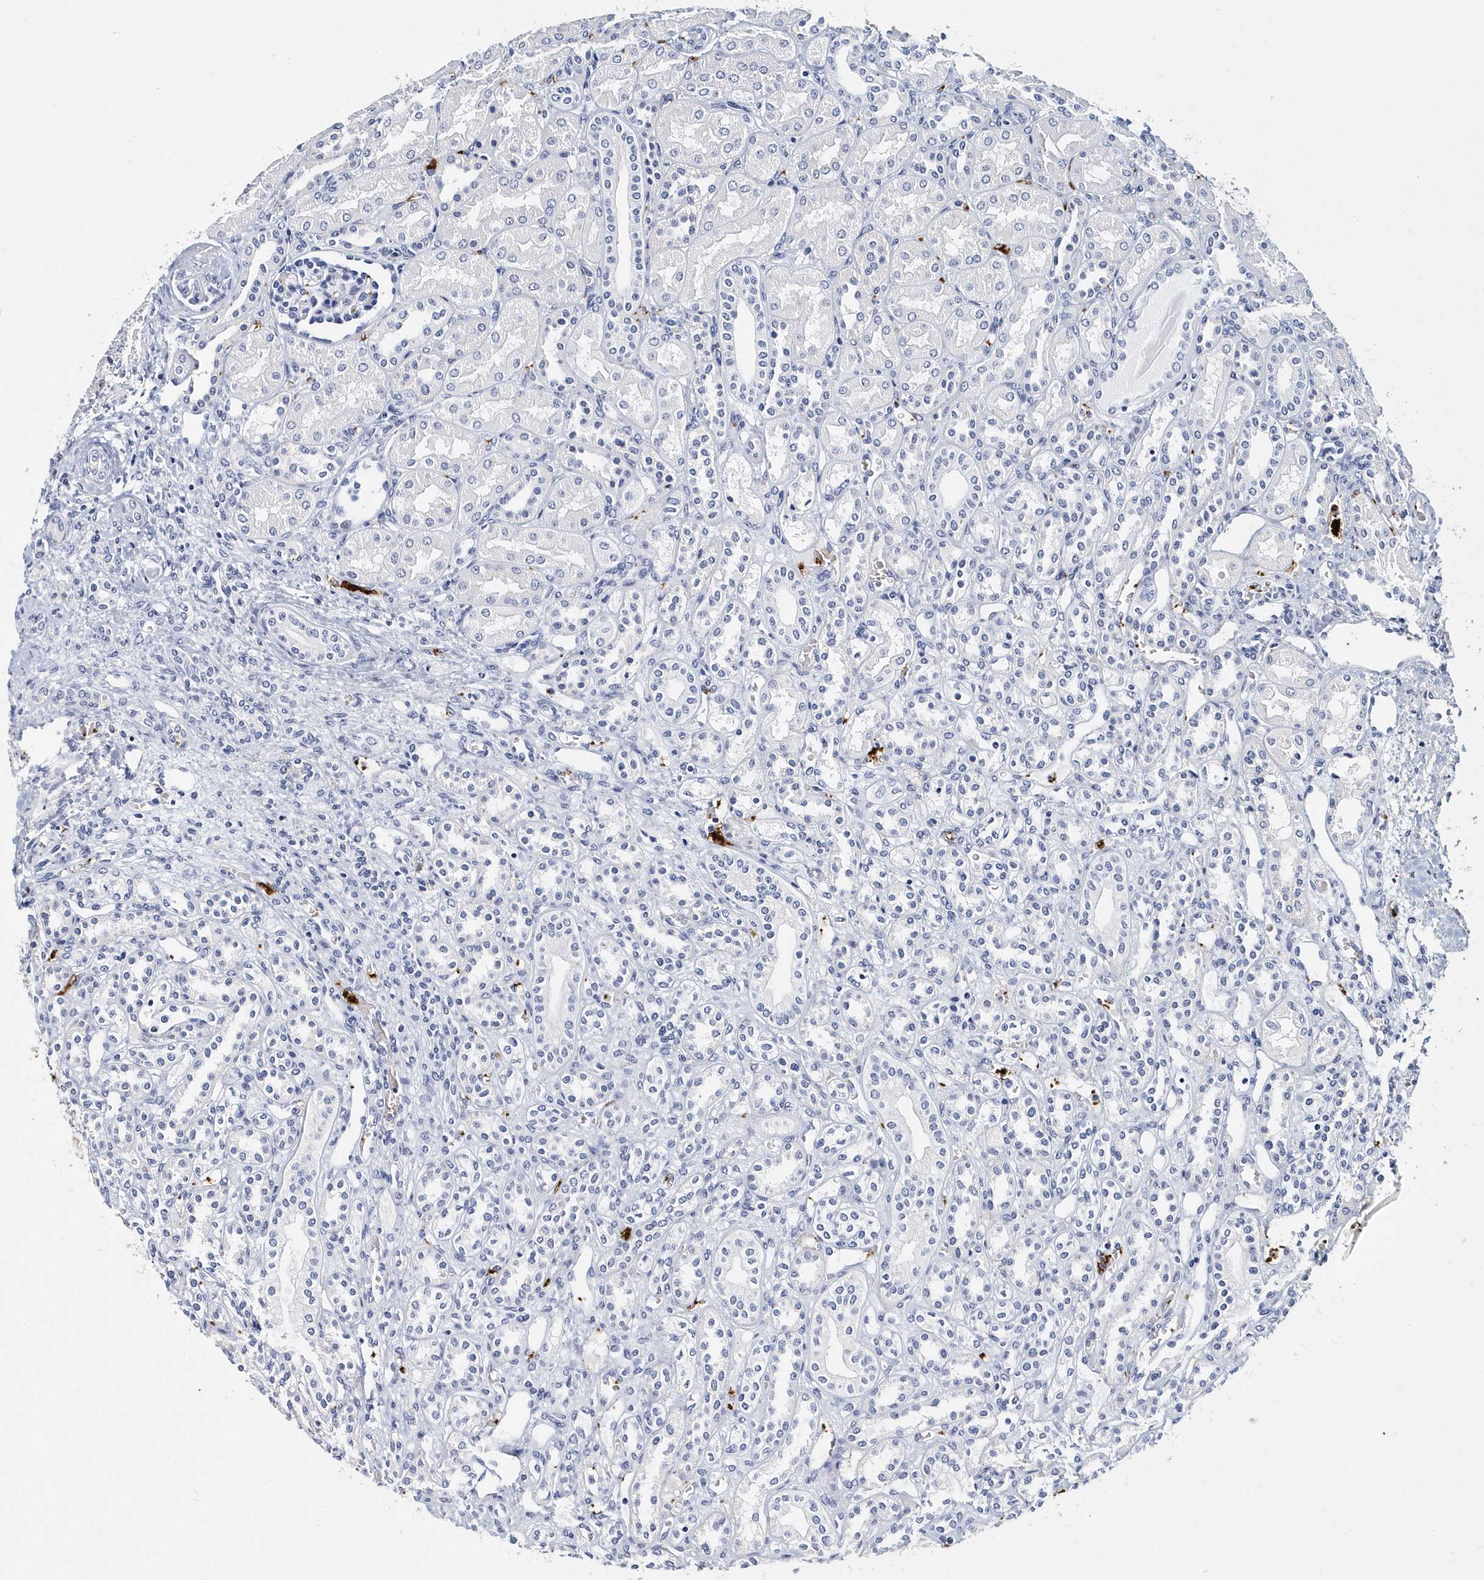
{"staining": {"intensity": "negative", "quantity": "none", "location": "none"}, "tissue": "kidney", "cell_type": "Cells in glomeruli", "image_type": "normal", "snomed": [{"axis": "morphology", "description": "Normal tissue, NOS"}, {"axis": "morphology", "description": "Neoplasm, malignant, NOS"}, {"axis": "topography", "description": "Kidney"}], "caption": "DAB immunohistochemical staining of benign kidney reveals no significant positivity in cells in glomeruli.", "gene": "ITGA2B", "patient": {"sex": "female", "age": 1}}